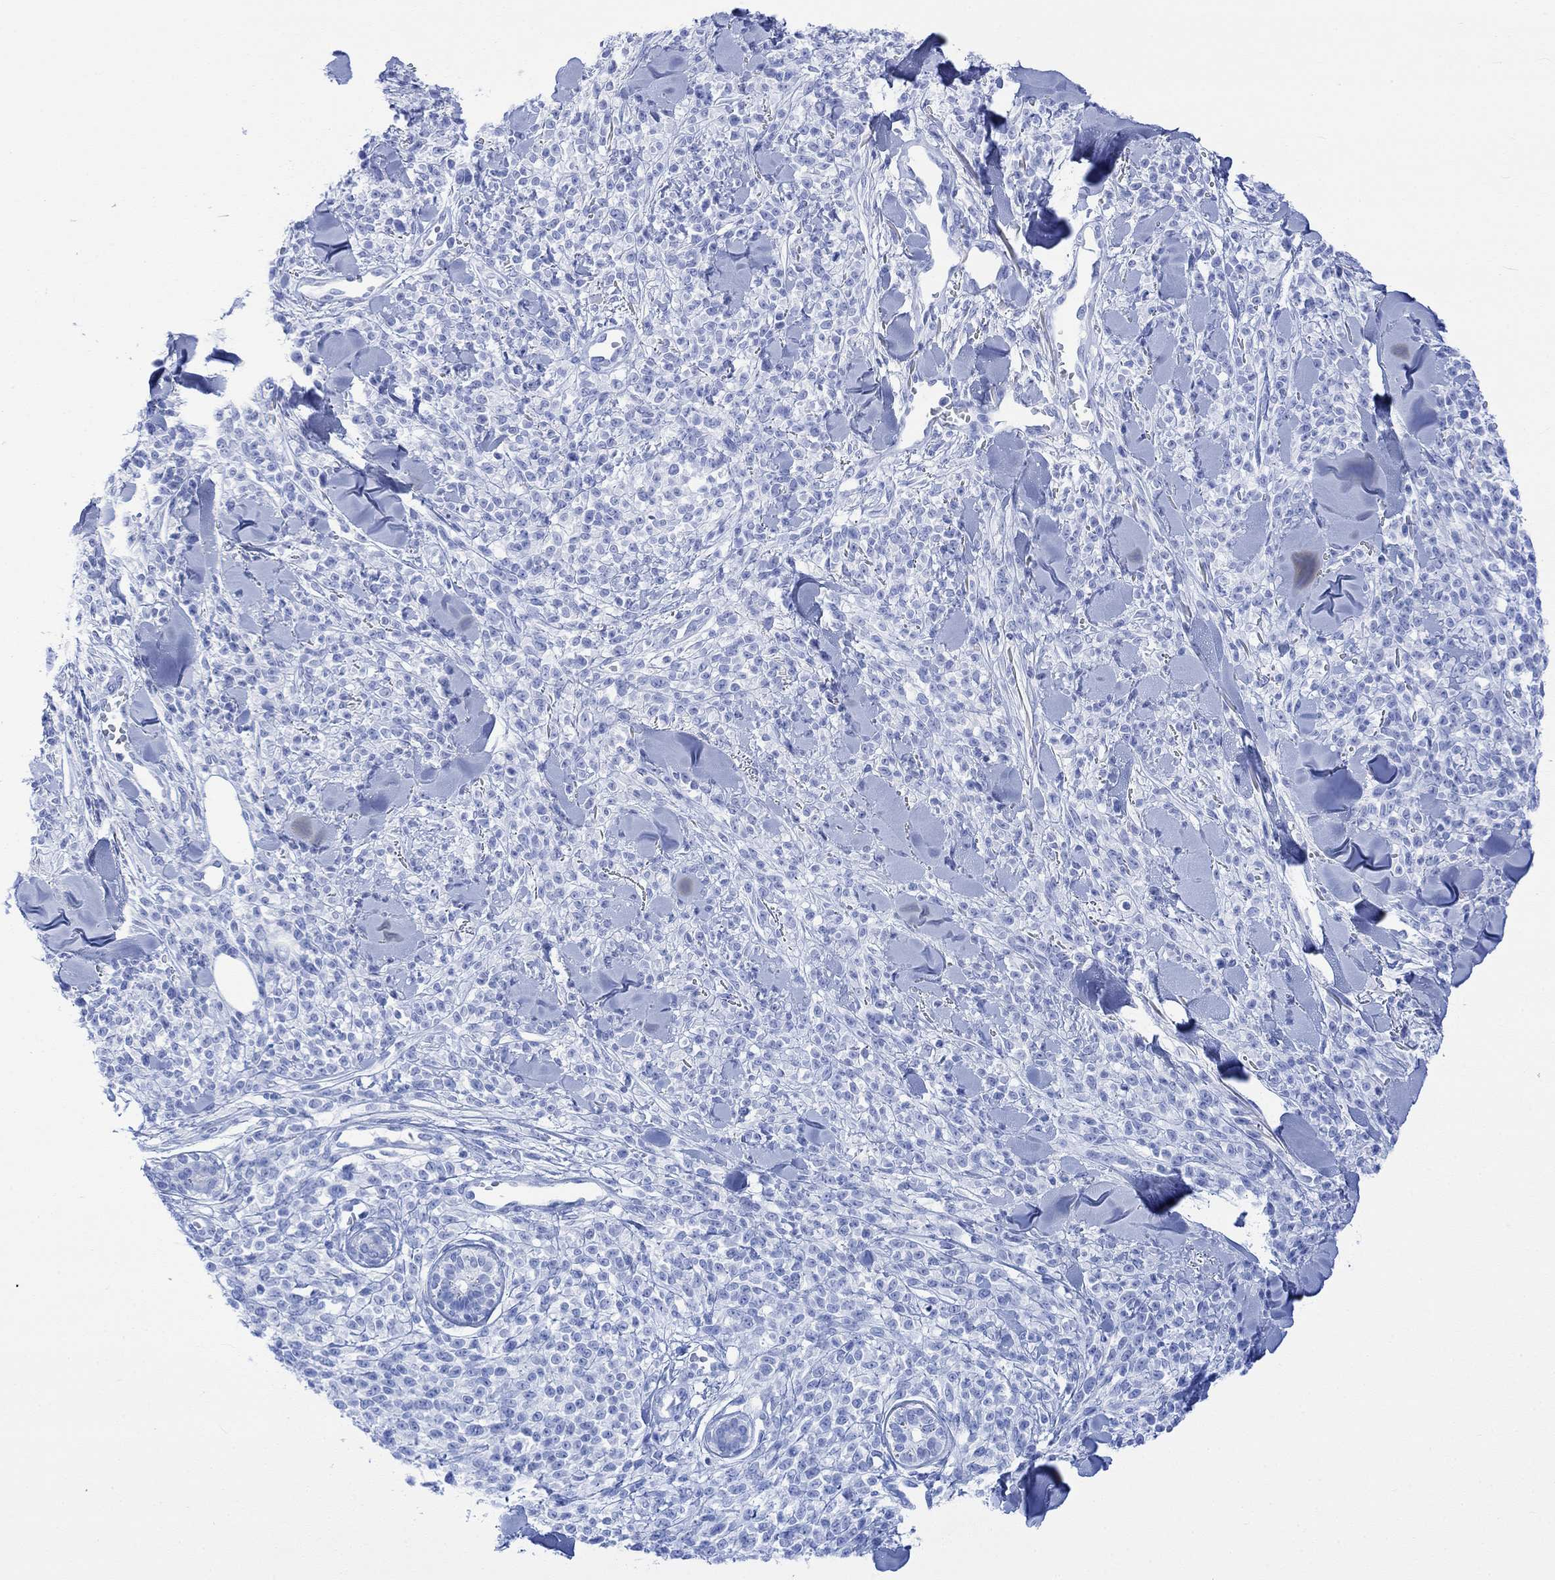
{"staining": {"intensity": "negative", "quantity": "none", "location": "none"}, "tissue": "melanoma", "cell_type": "Tumor cells", "image_type": "cancer", "snomed": [{"axis": "morphology", "description": "Malignant melanoma, NOS"}, {"axis": "topography", "description": "Skin"}, {"axis": "topography", "description": "Skin of trunk"}], "caption": "This micrograph is of malignant melanoma stained with immunohistochemistry (IHC) to label a protein in brown with the nuclei are counter-stained blue. There is no positivity in tumor cells.", "gene": "CELF4", "patient": {"sex": "male", "age": 74}}